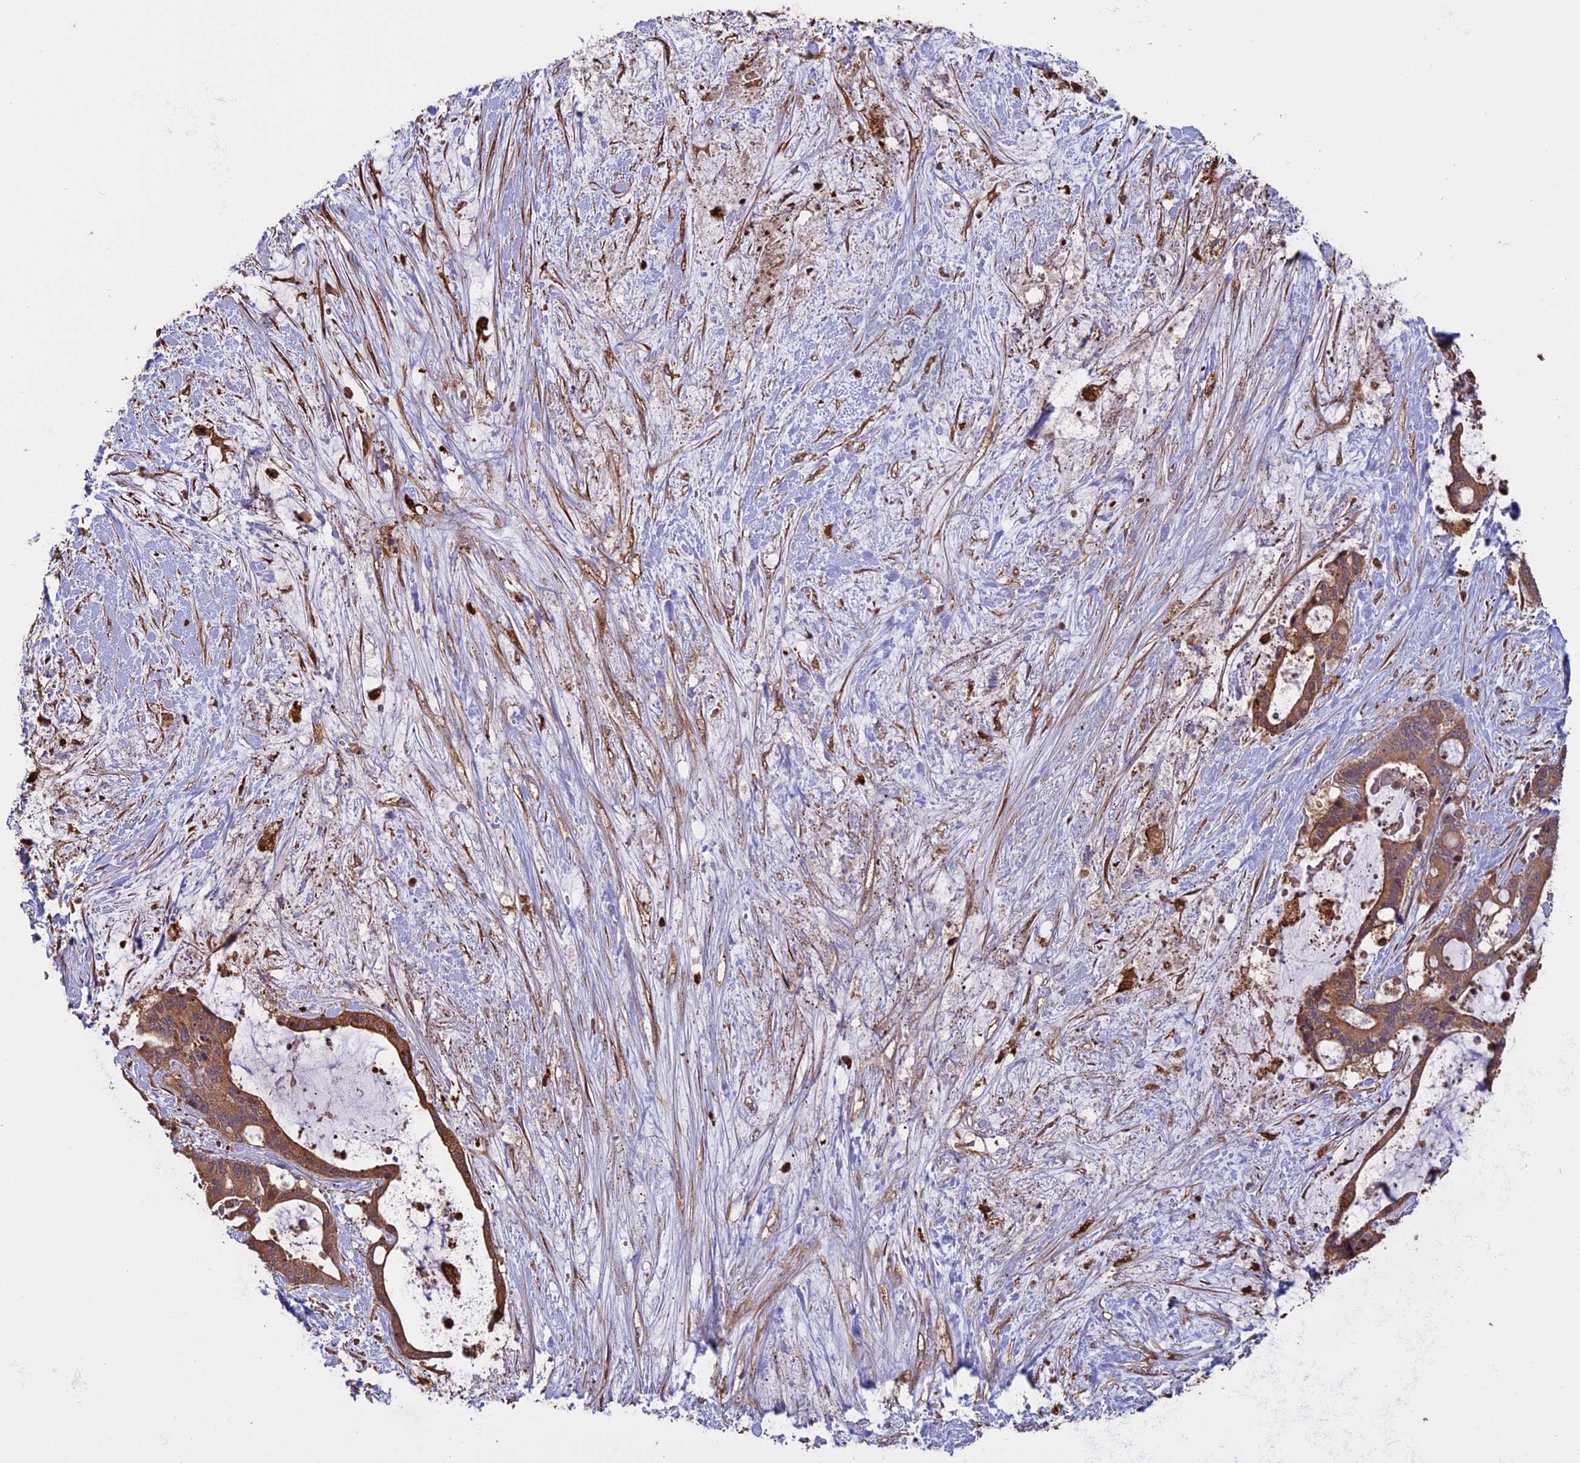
{"staining": {"intensity": "moderate", "quantity": ">75%", "location": "cytoplasmic/membranous"}, "tissue": "liver cancer", "cell_type": "Tumor cells", "image_type": "cancer", "snomed": [{"axis": "morphology", "description": "Normal tissue, NOS"}, {"axis": "morphology", "description": "Cholangiocarcinoma"}, {"axis": "topography", "description": "Liver"}, {"axis": "topography", "description": "Peripheral nerve tissue"}], "caption": "Immunohistochemical staining of liver cancer demonstrates medium levels of moderate cytoplasmic/membranous positivity in about >75% of tumor cells.", "gene": "VWA3A", "patient": {"sex": "female", "age": 73}}